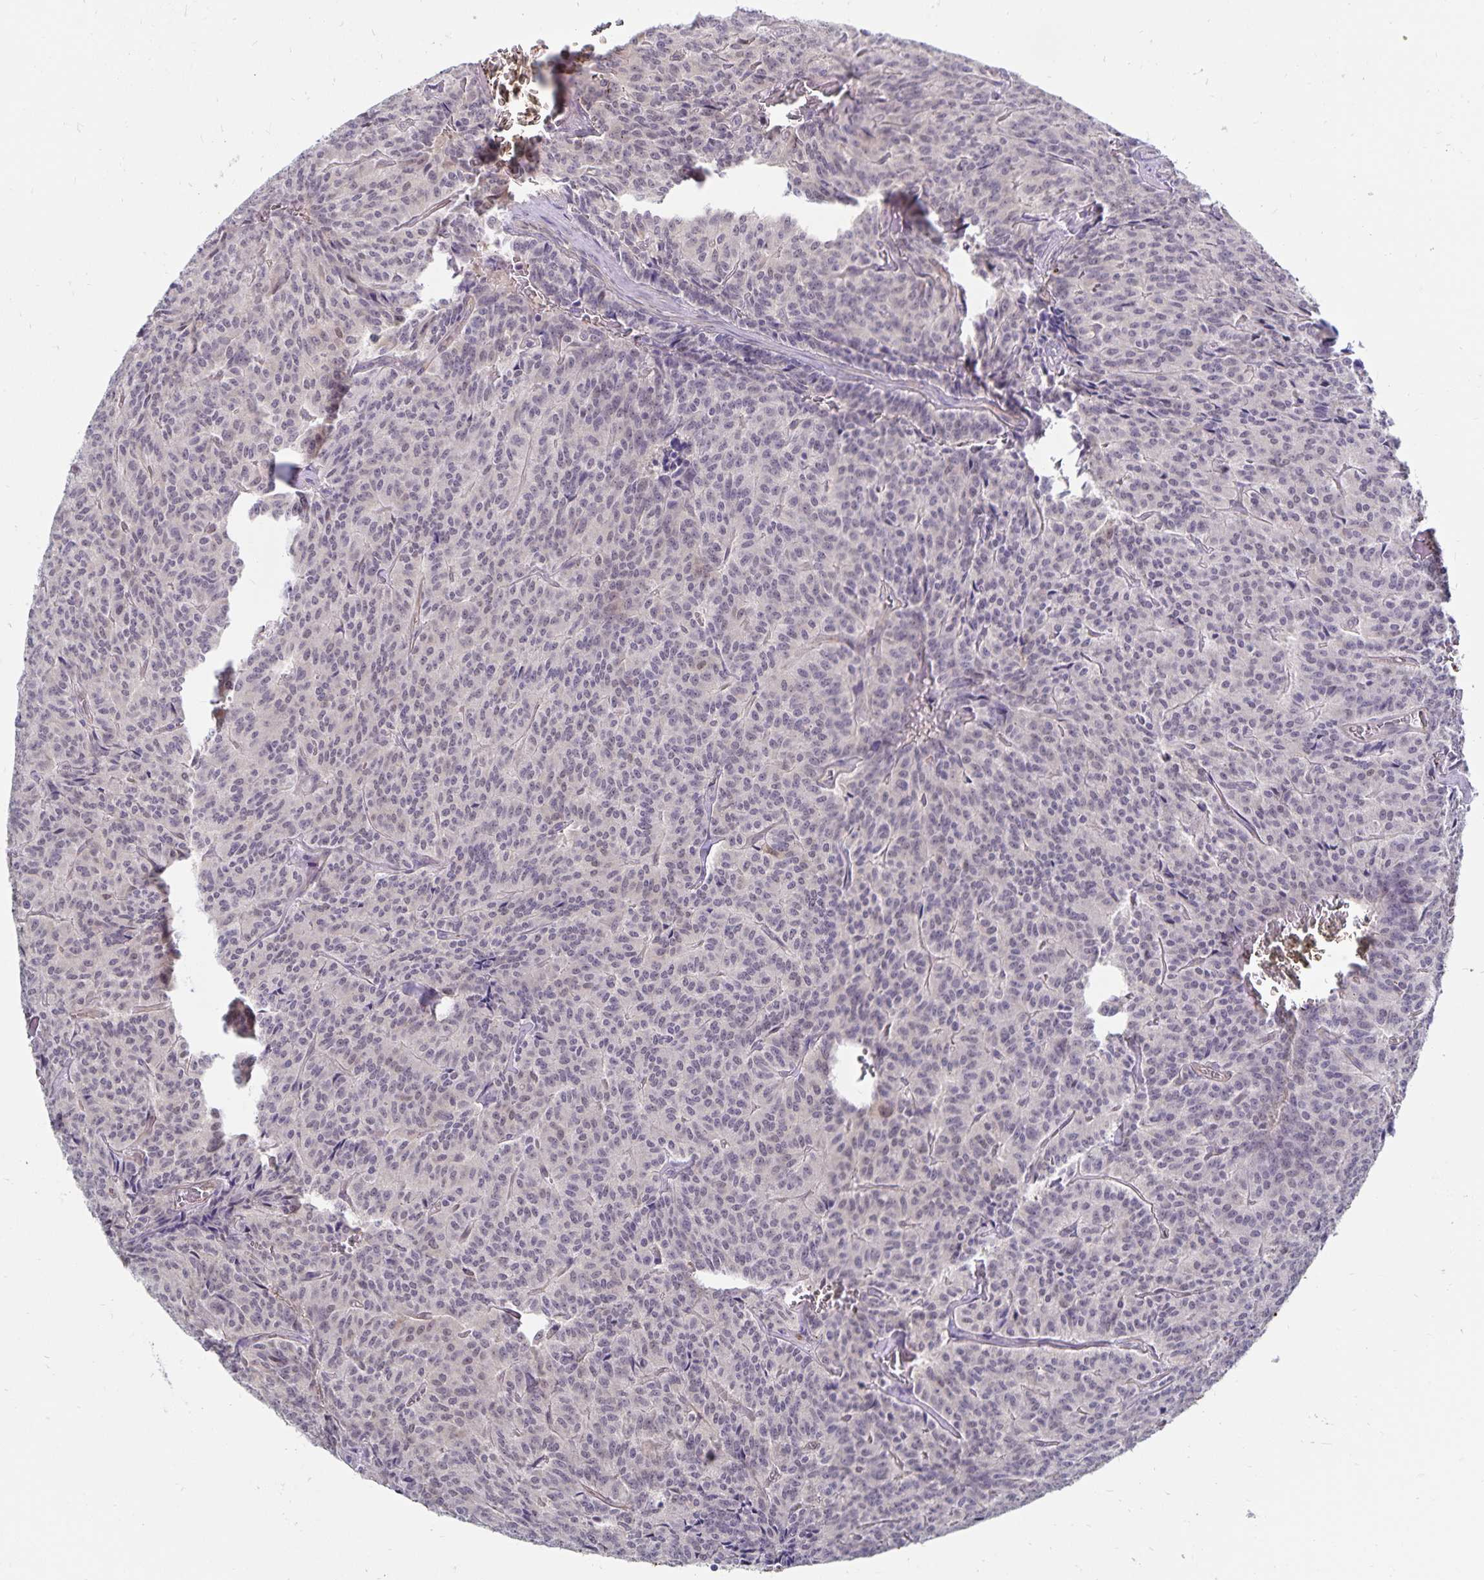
{"staining": {"intensity": "negative", "quantity": "none", "location": "none"}, "tissue": "carcinoid", "cell_type": "Tumor cells", "image_type": "cancer", "snomed": [{"axis": "morphology", "description": "Carcinoid, malignant, NOS"}, {"axis": "topography", "description": "Lung"}], "caption": "Immunohistochemical staining of human malignant carcinoid reveals no significant expression in tumor cells.", "gene": "CDKN2B", "patient": {"sex": "male", "age": 70}}